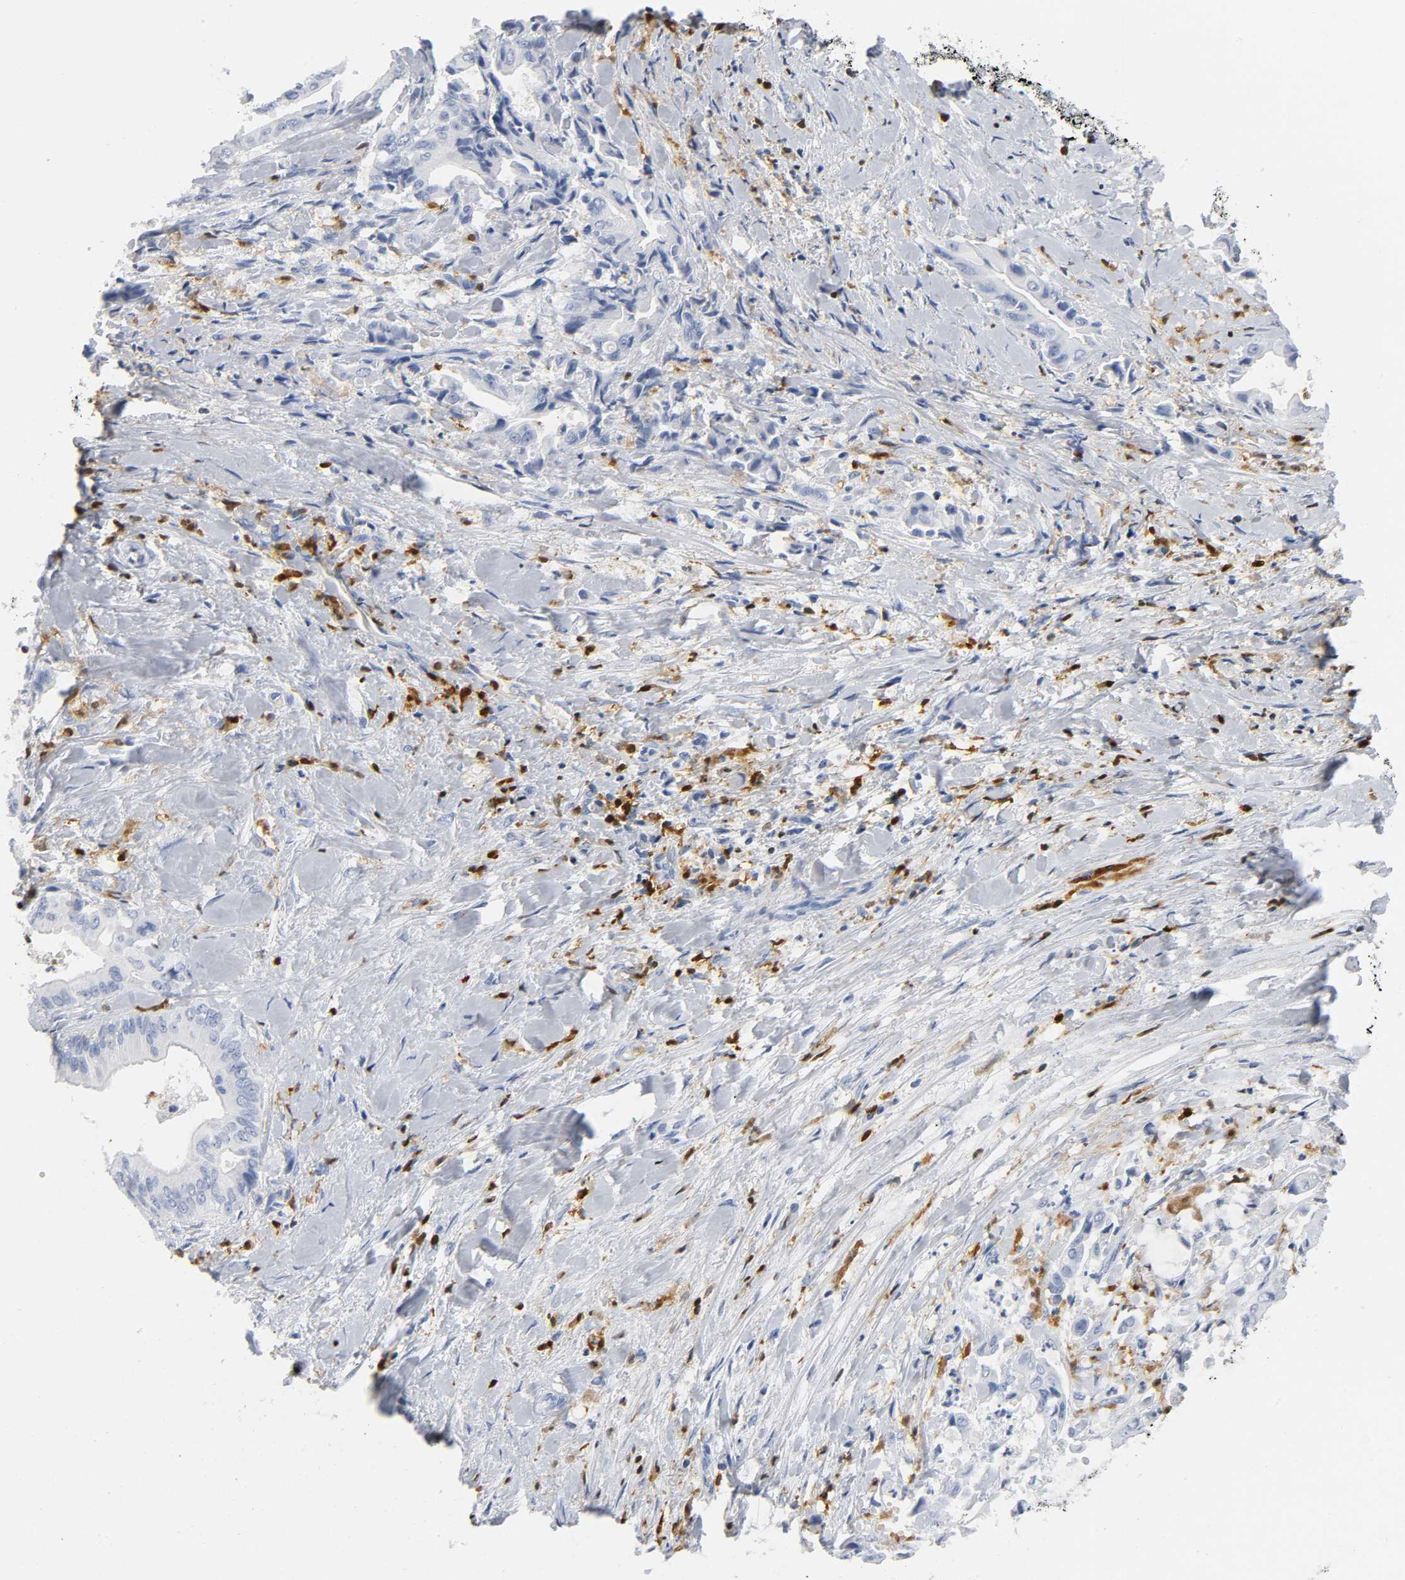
{"staining": {"intensity": "negative", "quantity": "none", "location": "none"}, "tissue": "liver cancer", "cell_type": "Tumor cells", "image_type": "cancer", "snomed": [{"axis": "morphology", "description": "Carcinoma, Hepatocellular, NOS"}, {"axis": "topography", "description": "Liver"}], "caption": "This photomicrograph is of hepatocellular carcinoma (liver) stained with IHC to label a protein in brown with the nuclei are counter-stained blue. There is no expression in tumor cells.", "gene": "DOK2", "patient": {"sex": "male", "age": 72}}